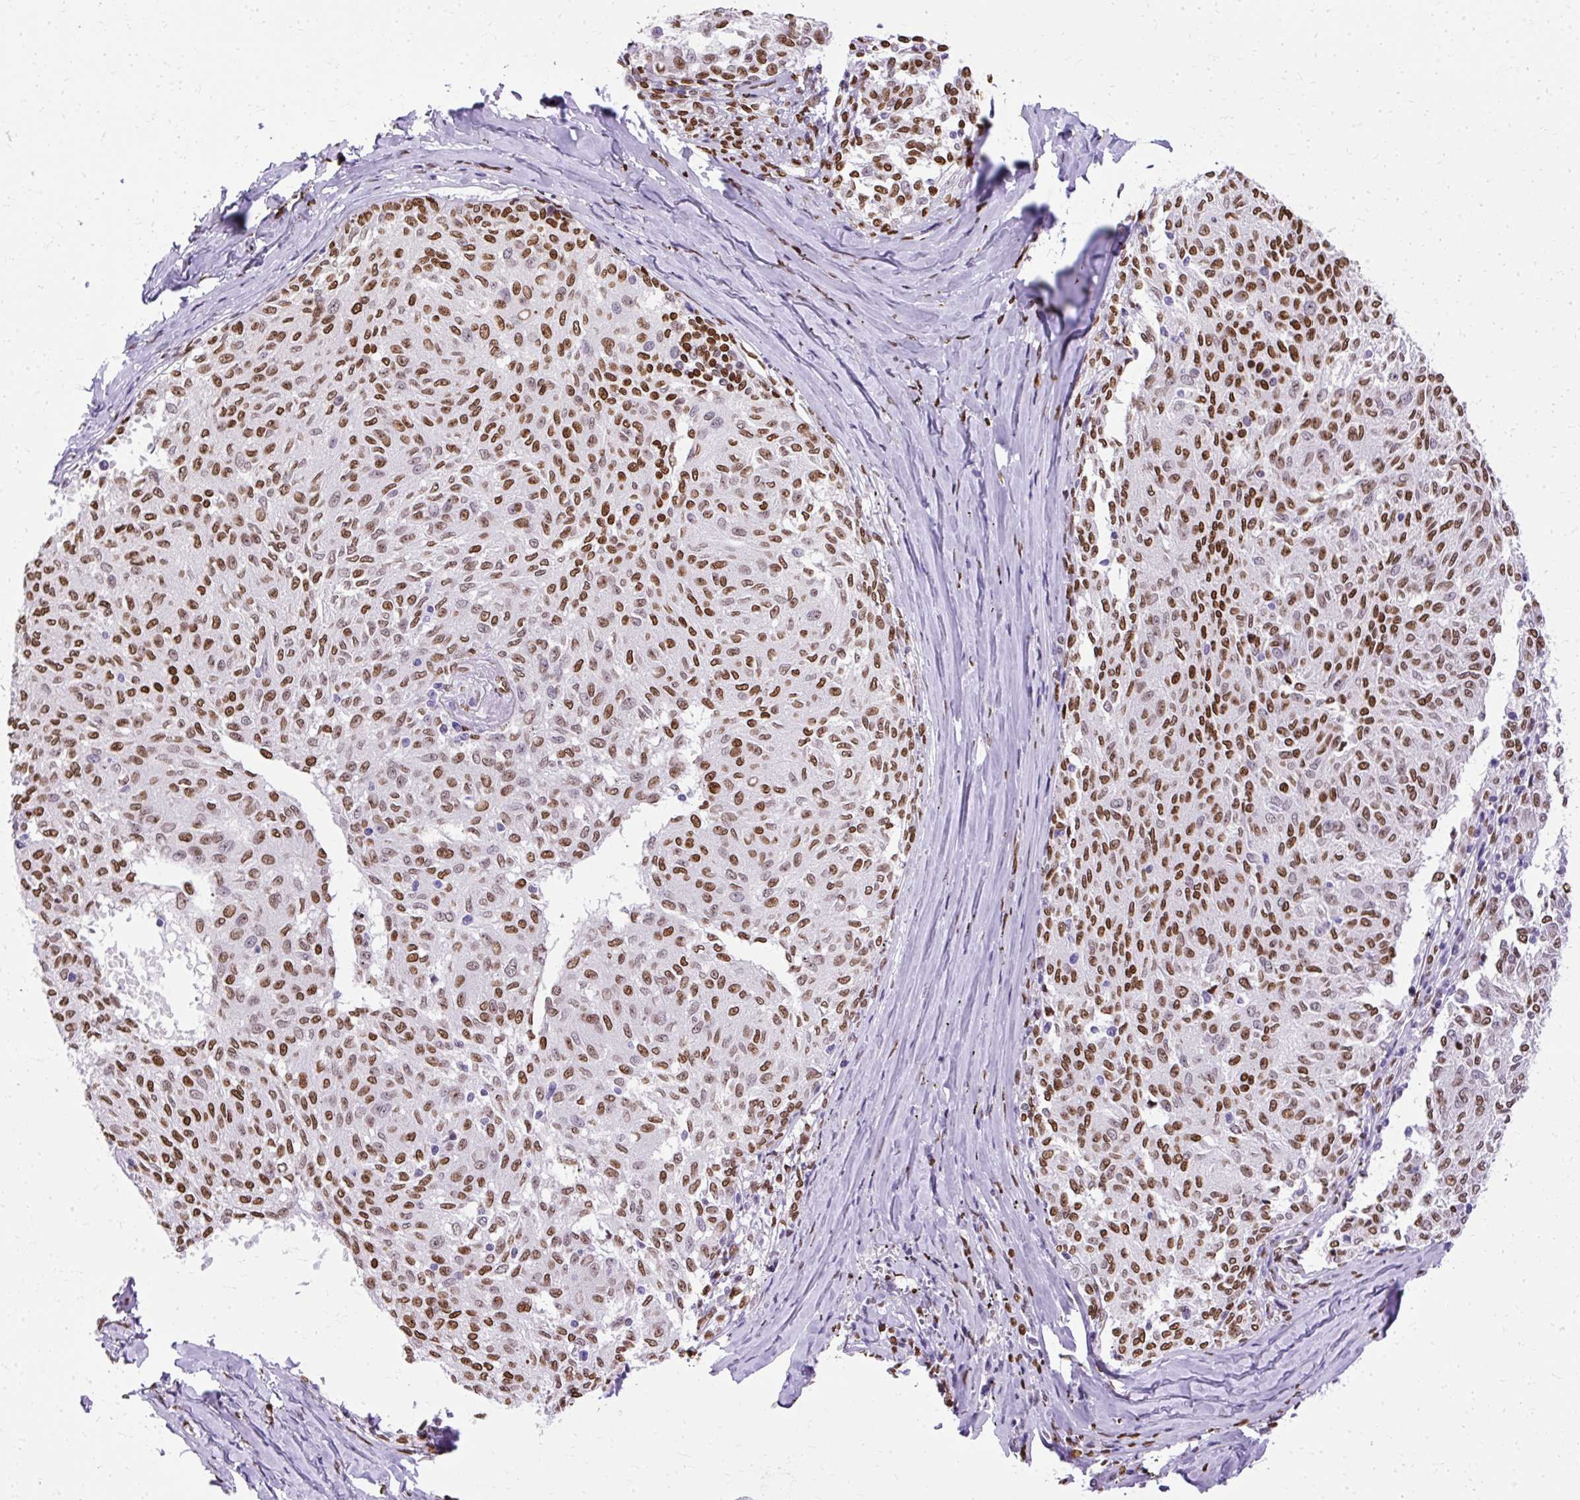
{"staining": {"intensity": "moderate", "quantity": ">75%", "location": "nuclear"}, "tissue": "melanoma", "cell_type": "Tumor cells", "image_type": "cancer", "snomed": [{"axis": "morphology", "description": "Malignant melanoma, NOS"}, {"axis": "topography", "description": "Skin"}], "caption": "Malignant melanoma stained for a protein (brown) displays moderate nuclear positive positivity in about >75% of tumor cells.", "gene": "TMEM184C", "patient": {"sex": "female", "age": 72}}